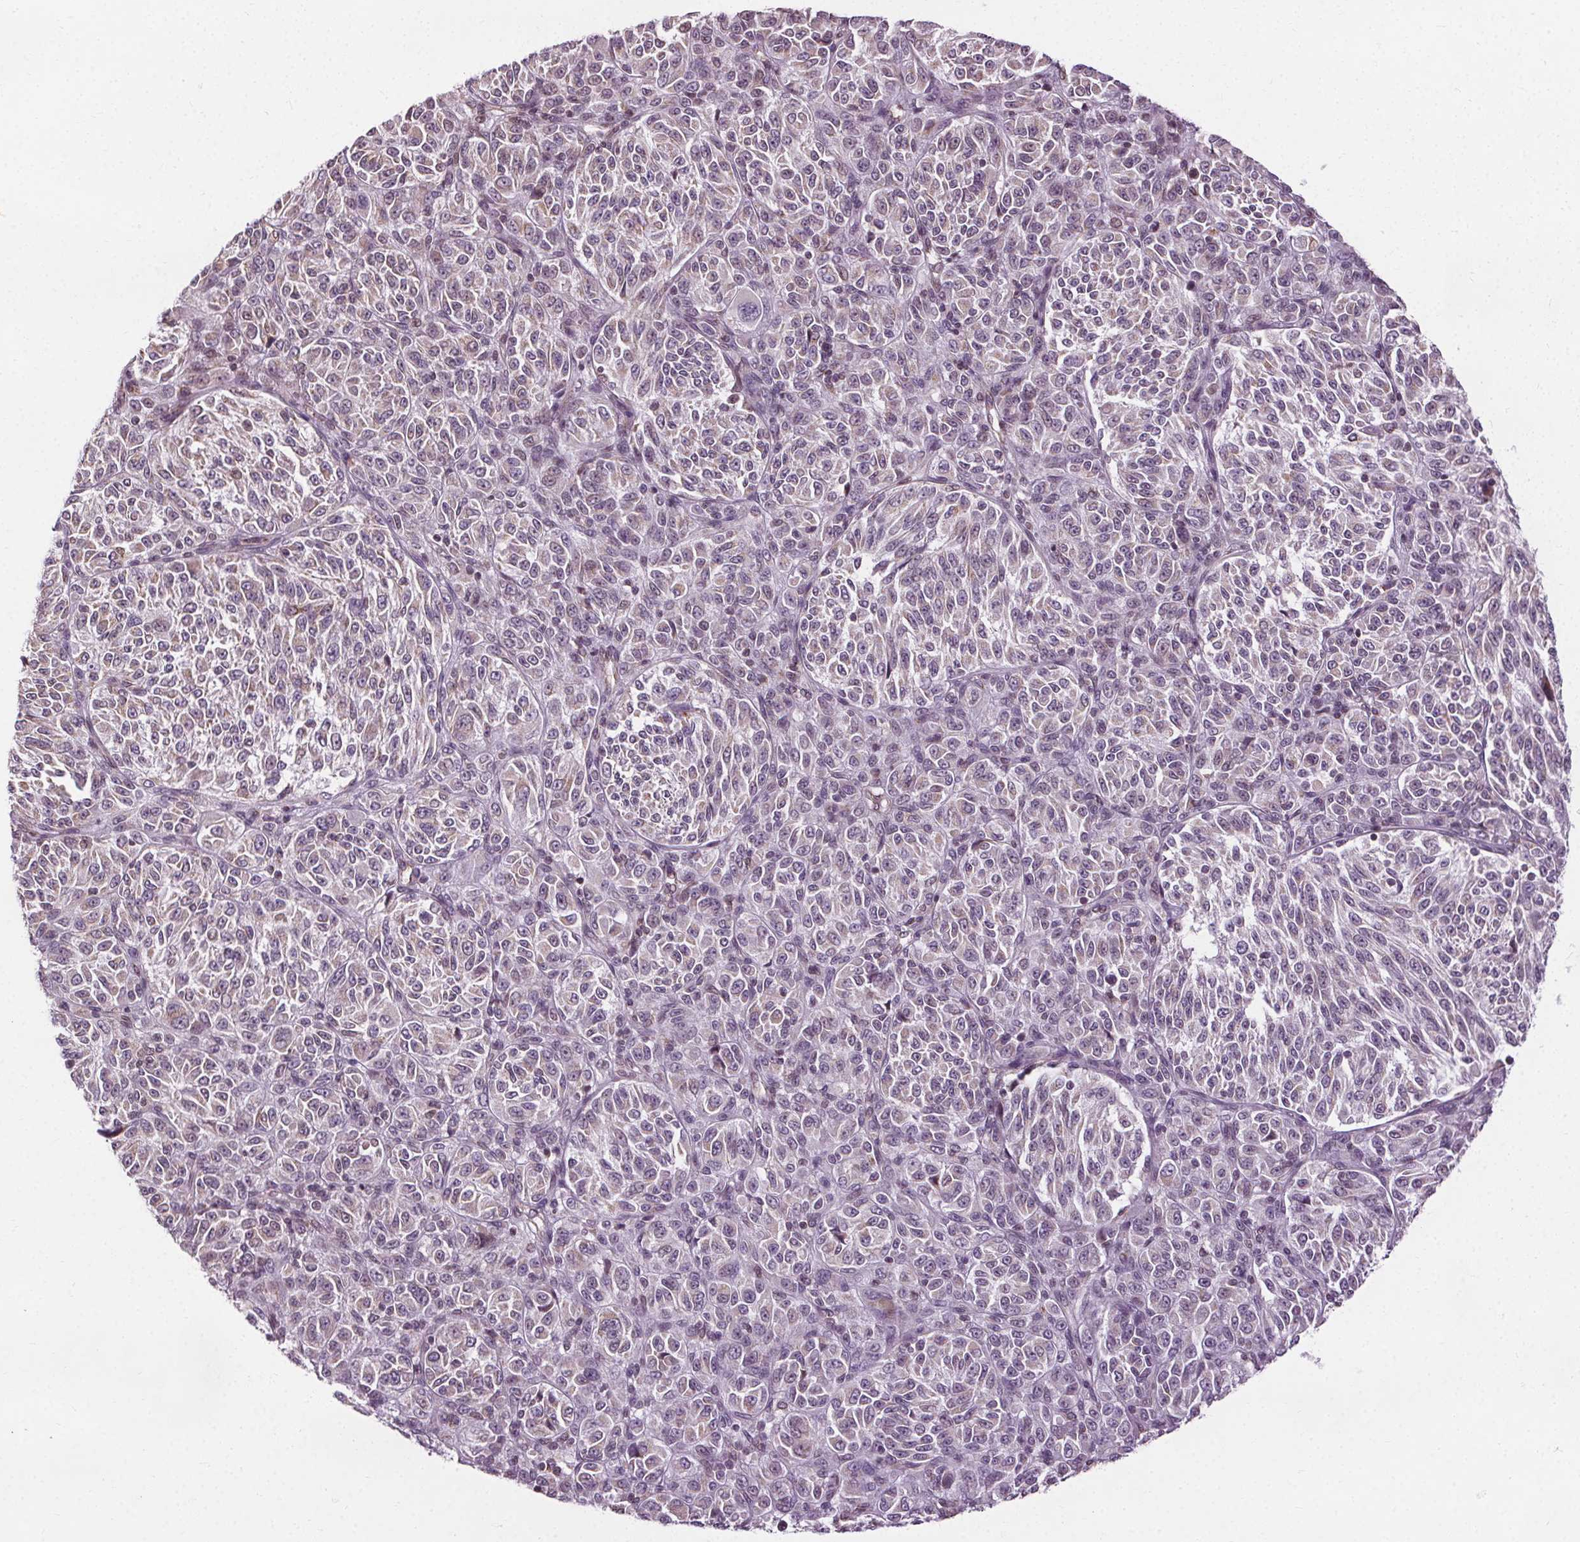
{"staining": {"intensity": "moderate", "quantity": "25%-75%", "location": "cytoplasmic/membranous"}, "tissue": "melanoma", "cell_type": "Tumor cells", "image_type": "cancer", "snomed": [{"axis": "morphology", "description": "Malignant melanoma, Metastatic site"}, {"axis": "topography", "description": "Brain"}], "caption": "Immunohistochemical staining of human melanoma exhibits medium levels of moderate cytoplasmic/membranous expression in approximately 25%-75% of tumor cells. The protein of interest is stained brown, and the nuclei are stained in blue (DAB (3,3'-diaminobenzidine) IHC with brightfield microscopy, high magnification).", "gene": "LFNG", "patient": {"sex": "female", "age": 56}}